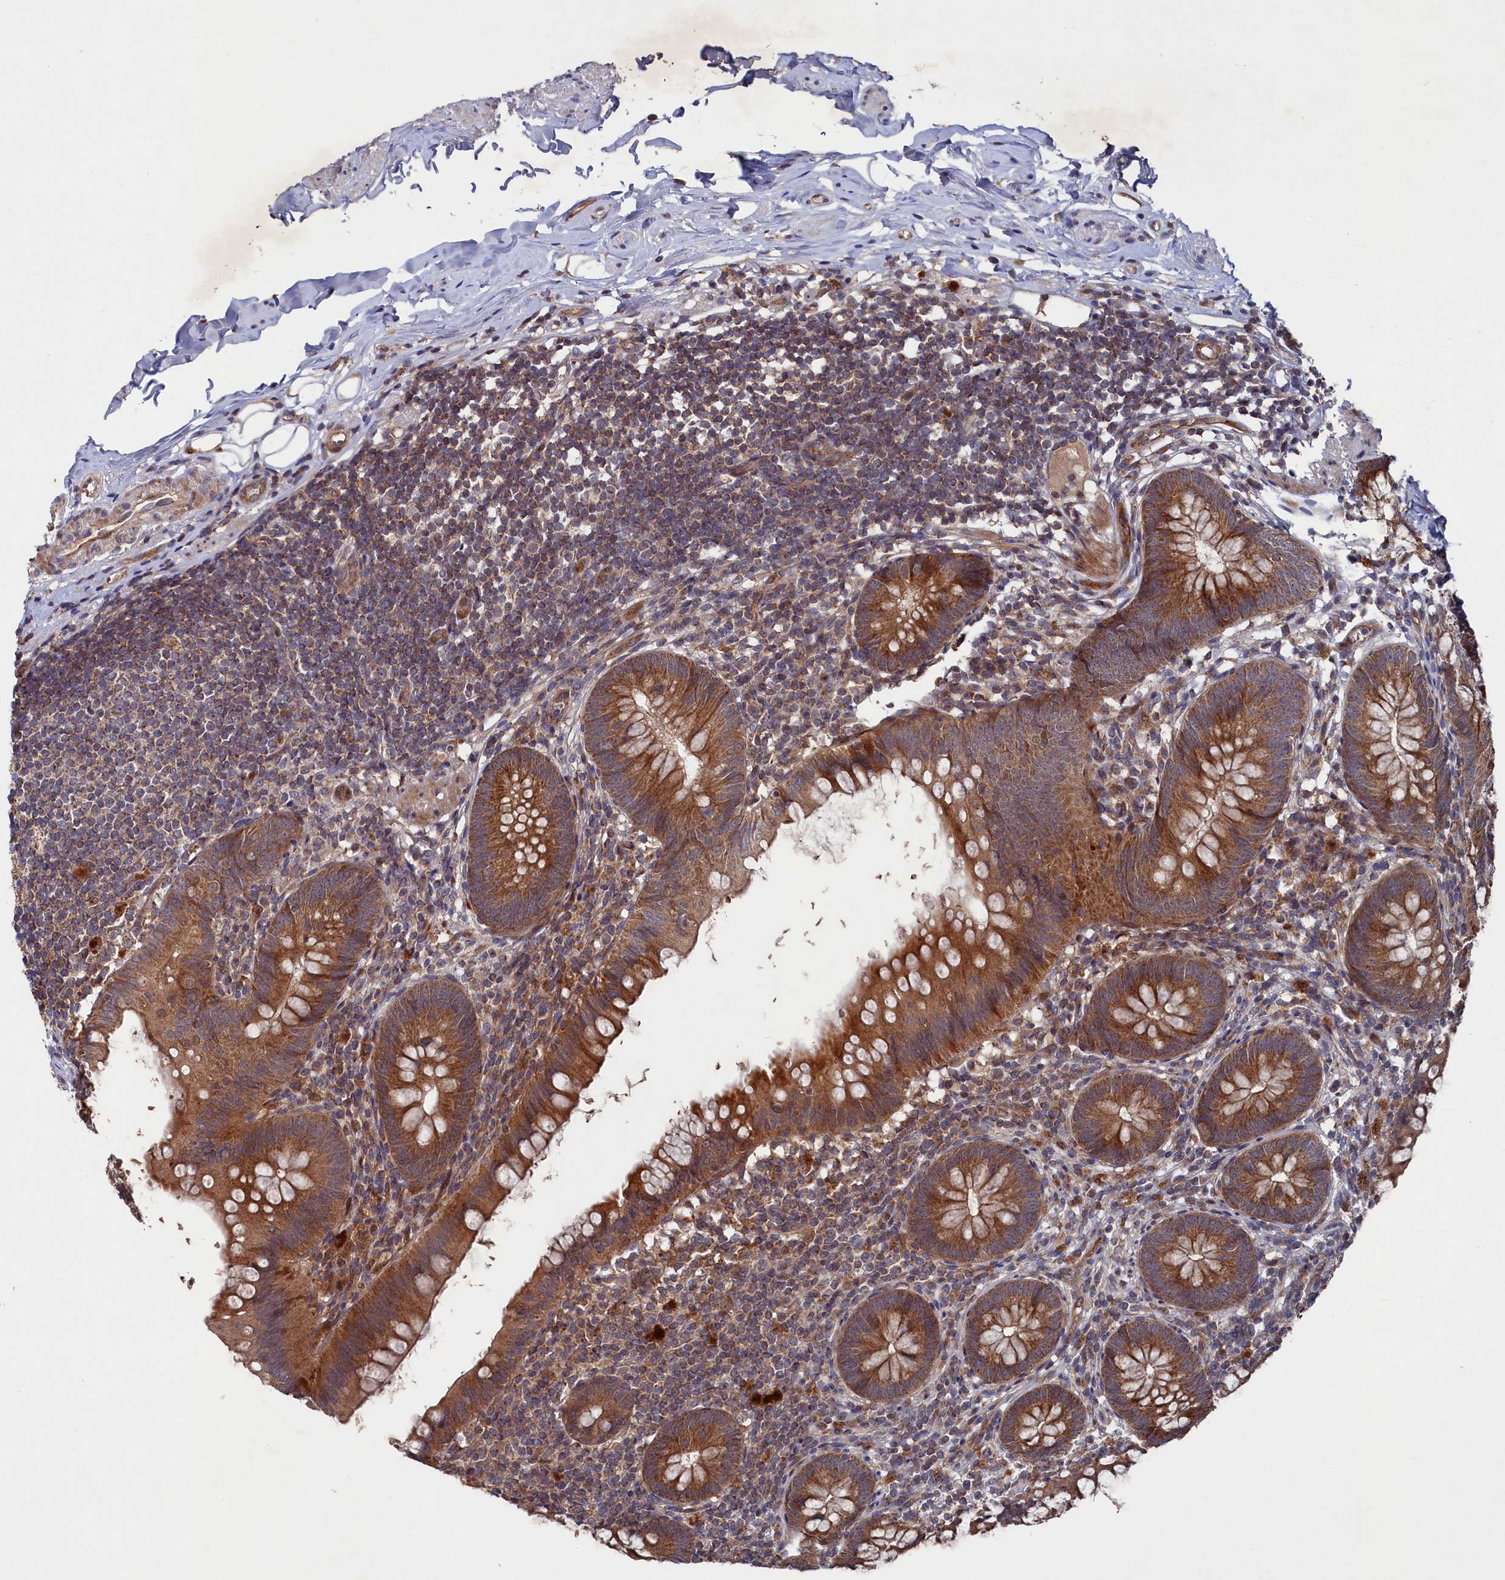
{"staining": {"intensity": "moderate", "quantity": ">75%", "location": "cytoplasmic/membranous"}, "tissue": "appendix", "cell_type": "Glandular cells", "image_type": "normal", "snomed": [{"axis": "morphology", "description": "Normal tissue, NOS"}, {"axis": "topography", "description": "Appendix"}], "caption": "Protein staining of benign appendix shows moderate cytoplasmic/membranous positivity in about >75% of glandular cells.", "gene": "SUPV3L1", "patient": {"sex": "female", "age": 62}}